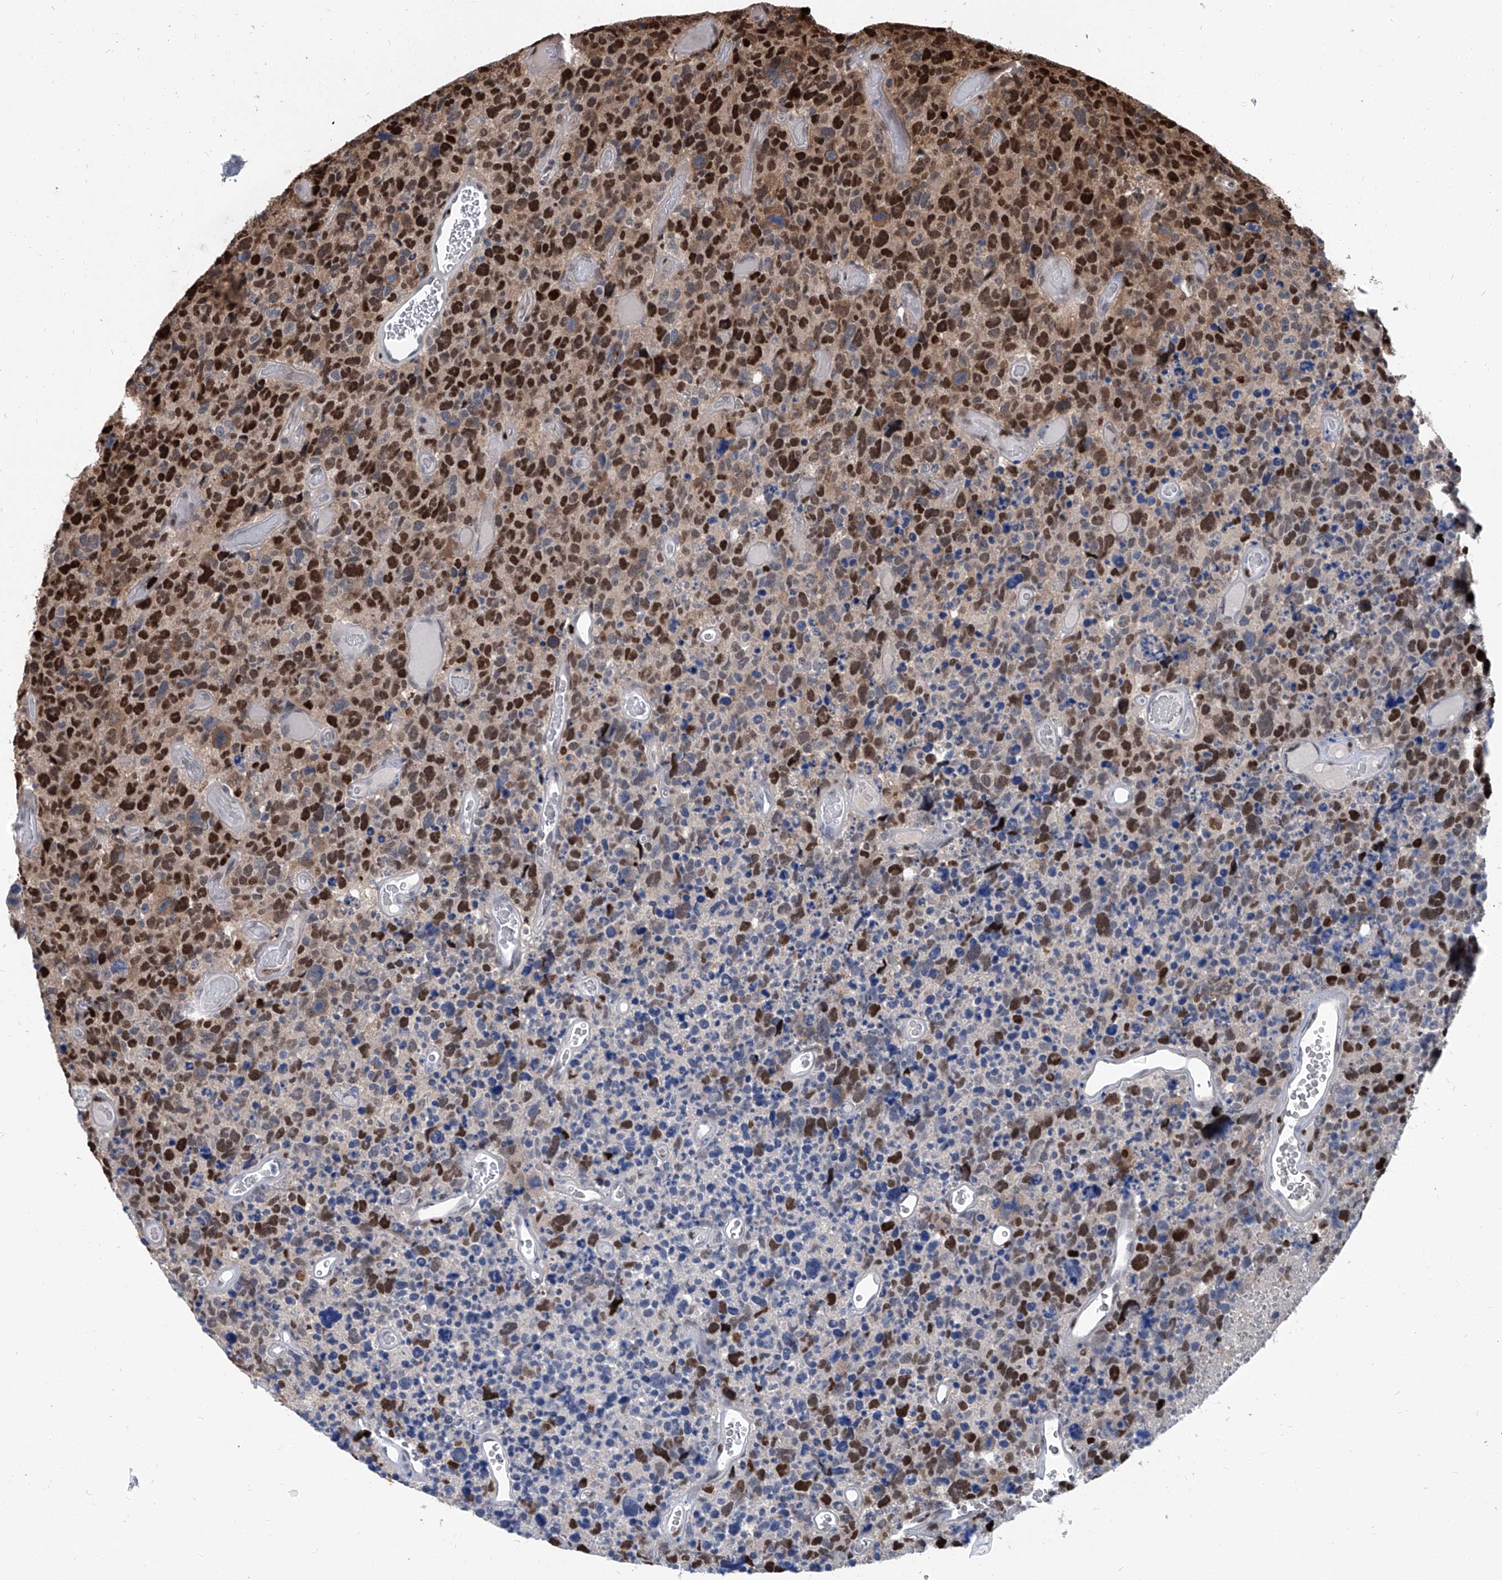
{"staining": {"intensity": "strong", "quantity": "25%-75%", "location": "cytoplasmic/membranous,nuclear"}, "tissue": "glioma", "cell_type": "Tumor cells", "image_type": "cancer", "snomed": [{"axis": "morphology", "description": "Glioma, malignant, High grade"}, {"axis": "topography", "description": "Brain"}], "caption": "A high amount of strong cytoplasmic/membranous and nuclear expression is present in about 25%-75% of tumor cells in malignant glioma (high-grade) tissue. Using DAB (3,3'-diaminobenzidine) (brown) and hematoxylin (blue) stains, captured at high magnification using brightfield microscopy.", "gene": "PCNA", "patient": {"sex": "male", "age": 69}}